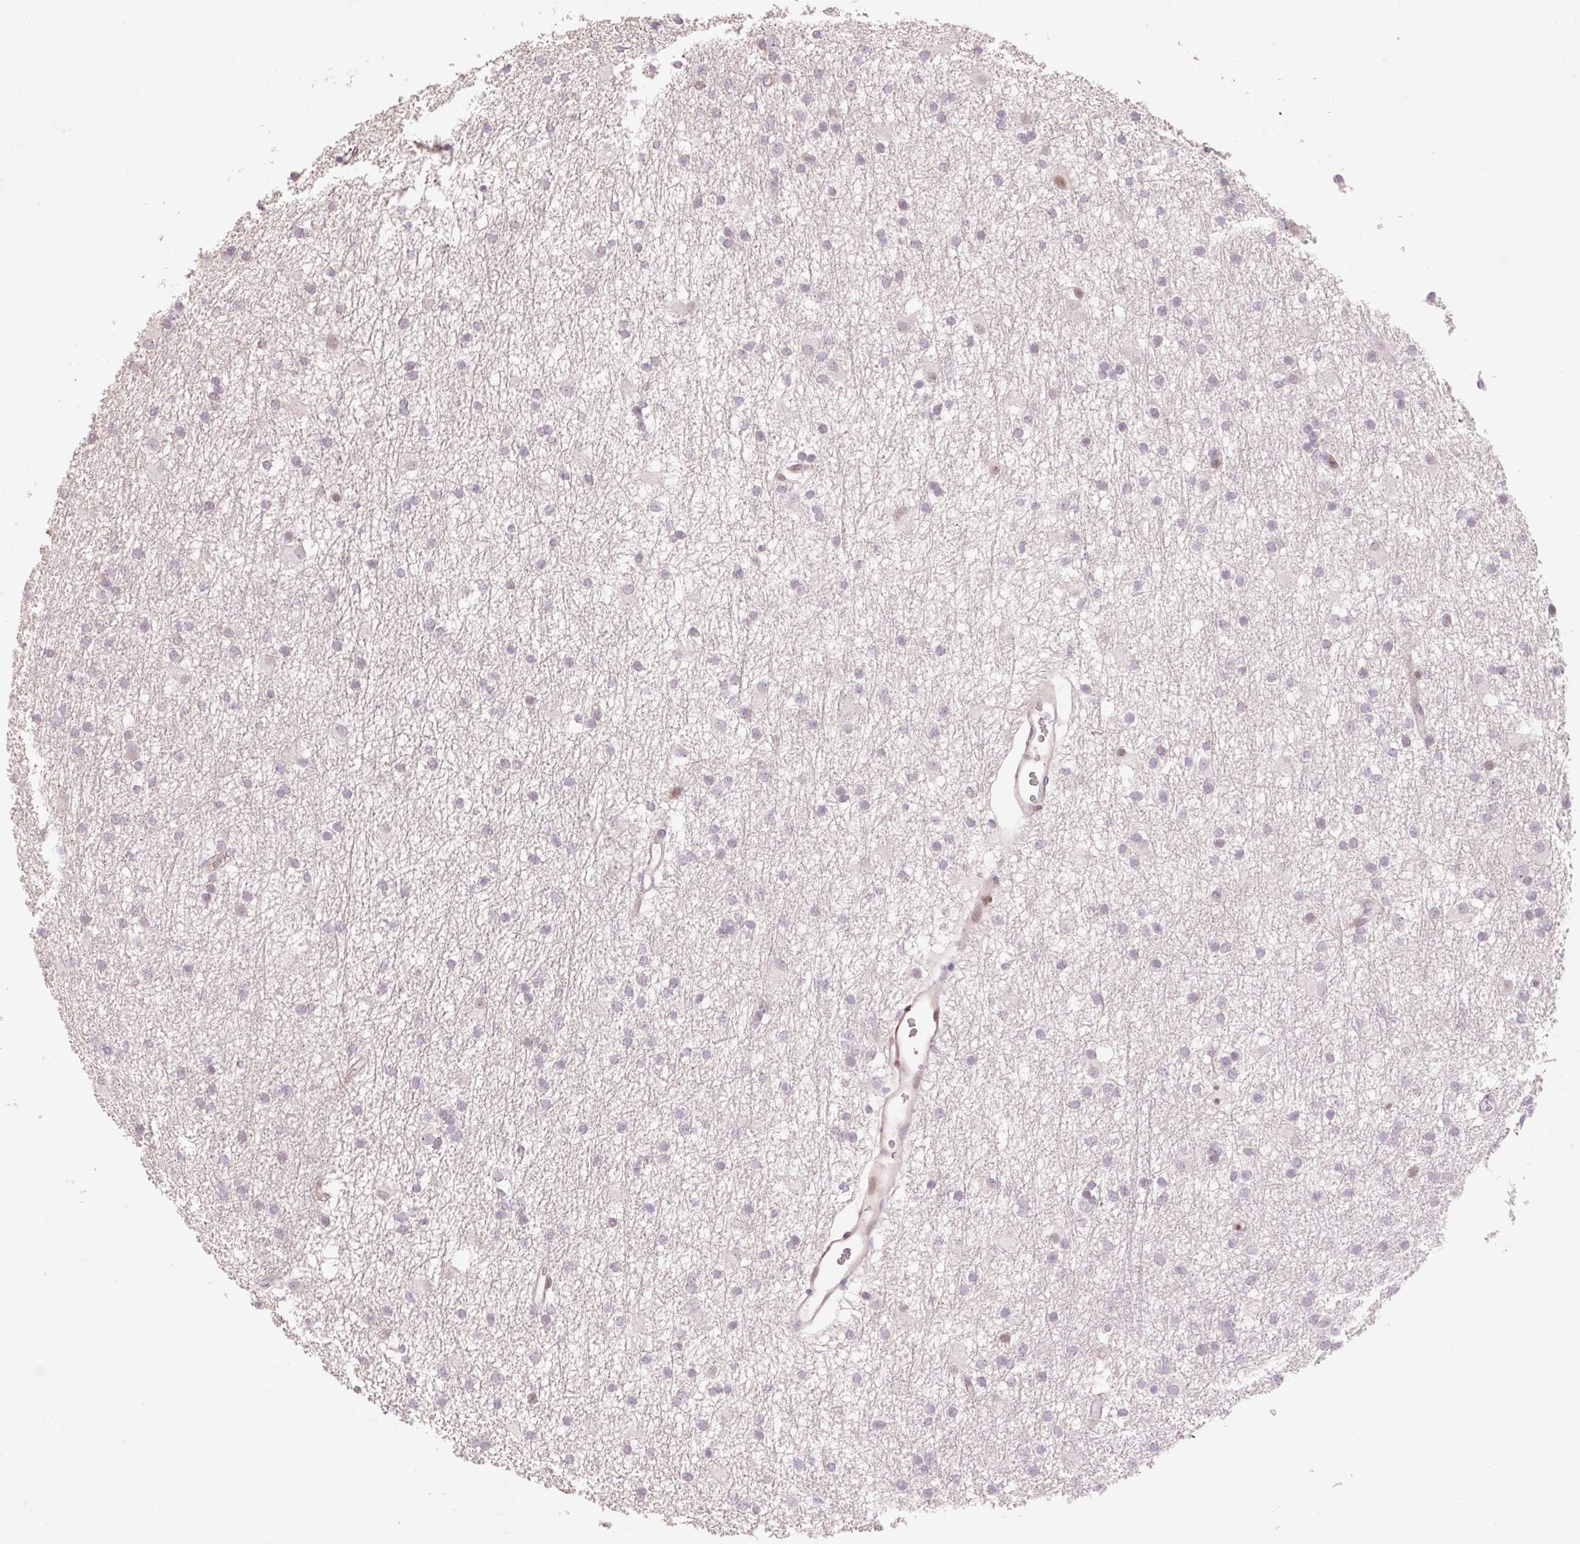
{"staining": {"intensity": "weak", "quantity": "<25%", "location": "nuclear"}, "tissue": "glioma", "cell_type": "Tumor cells", "image_type": "cancer", "snomed": [{"axis": "morphology", "description": "Glioma, malignant, High grade"}, {"axis": "topography", "description": "Brain"}], "caption": "Tumor cells show no significant staining in high-grade glioma (malignant). (Immunohistochemistry, brightfield microscopy, high magnification).", "gene": "ZNF552", "patient": {"sex": "male", "age": 77}}